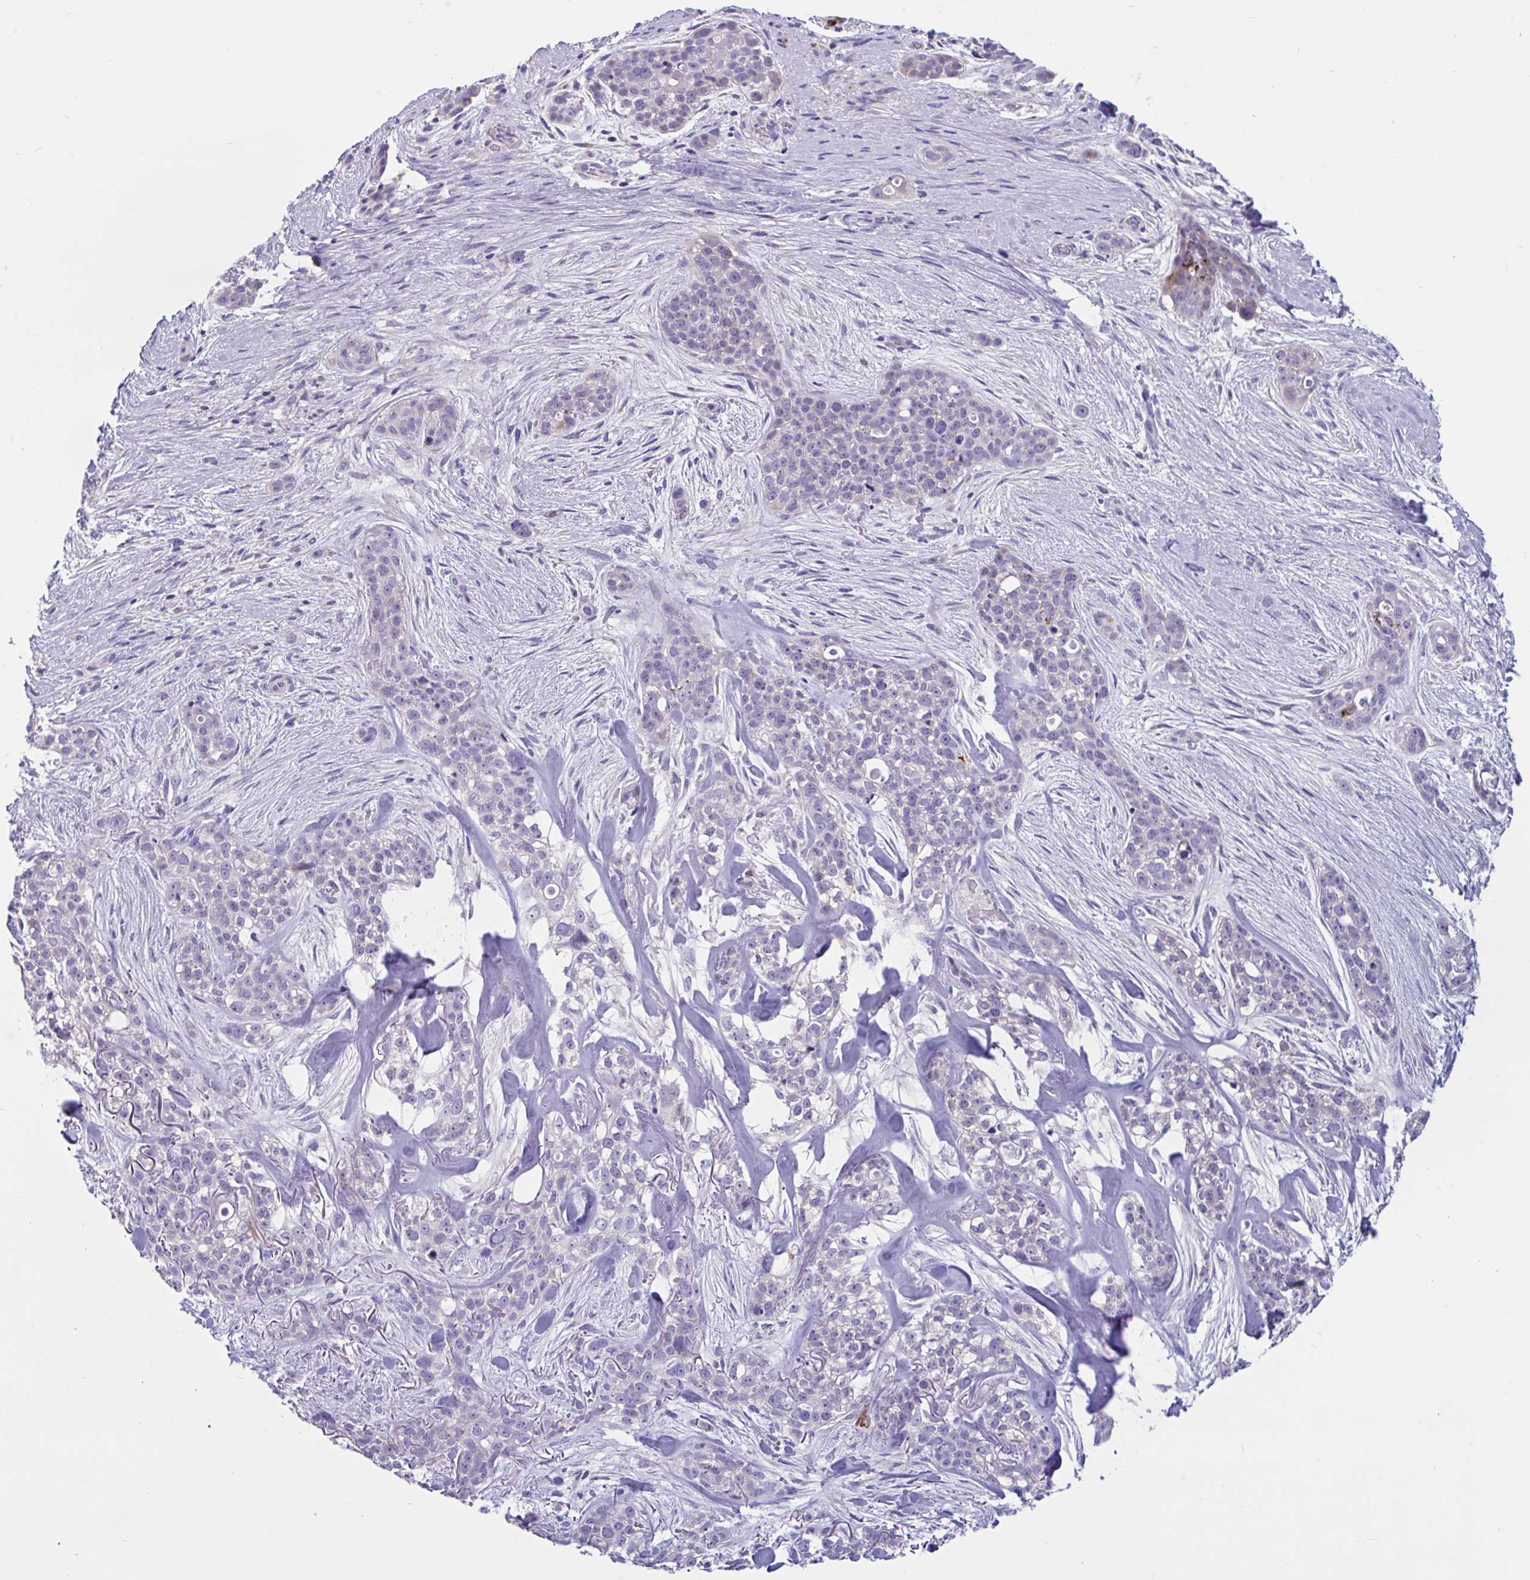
{"staining": {"intensity": "negative", "quantity": "none", "location": "none"}, "tissue": "skin cancer", "cell_type": "Tumor cells", "image_type": "cancer", "snomed": [{"axis": "morphology", "description": "Basal cell carcinoma"}, {"axis": "topography", "description": "Skin"}], "caption": "The photomicrograph exhibits no significant staining in tumor cells of basal cell carcinoma (skin).", "gene": "OR13A1", "patient": {"sex": "female", "age": 79}}